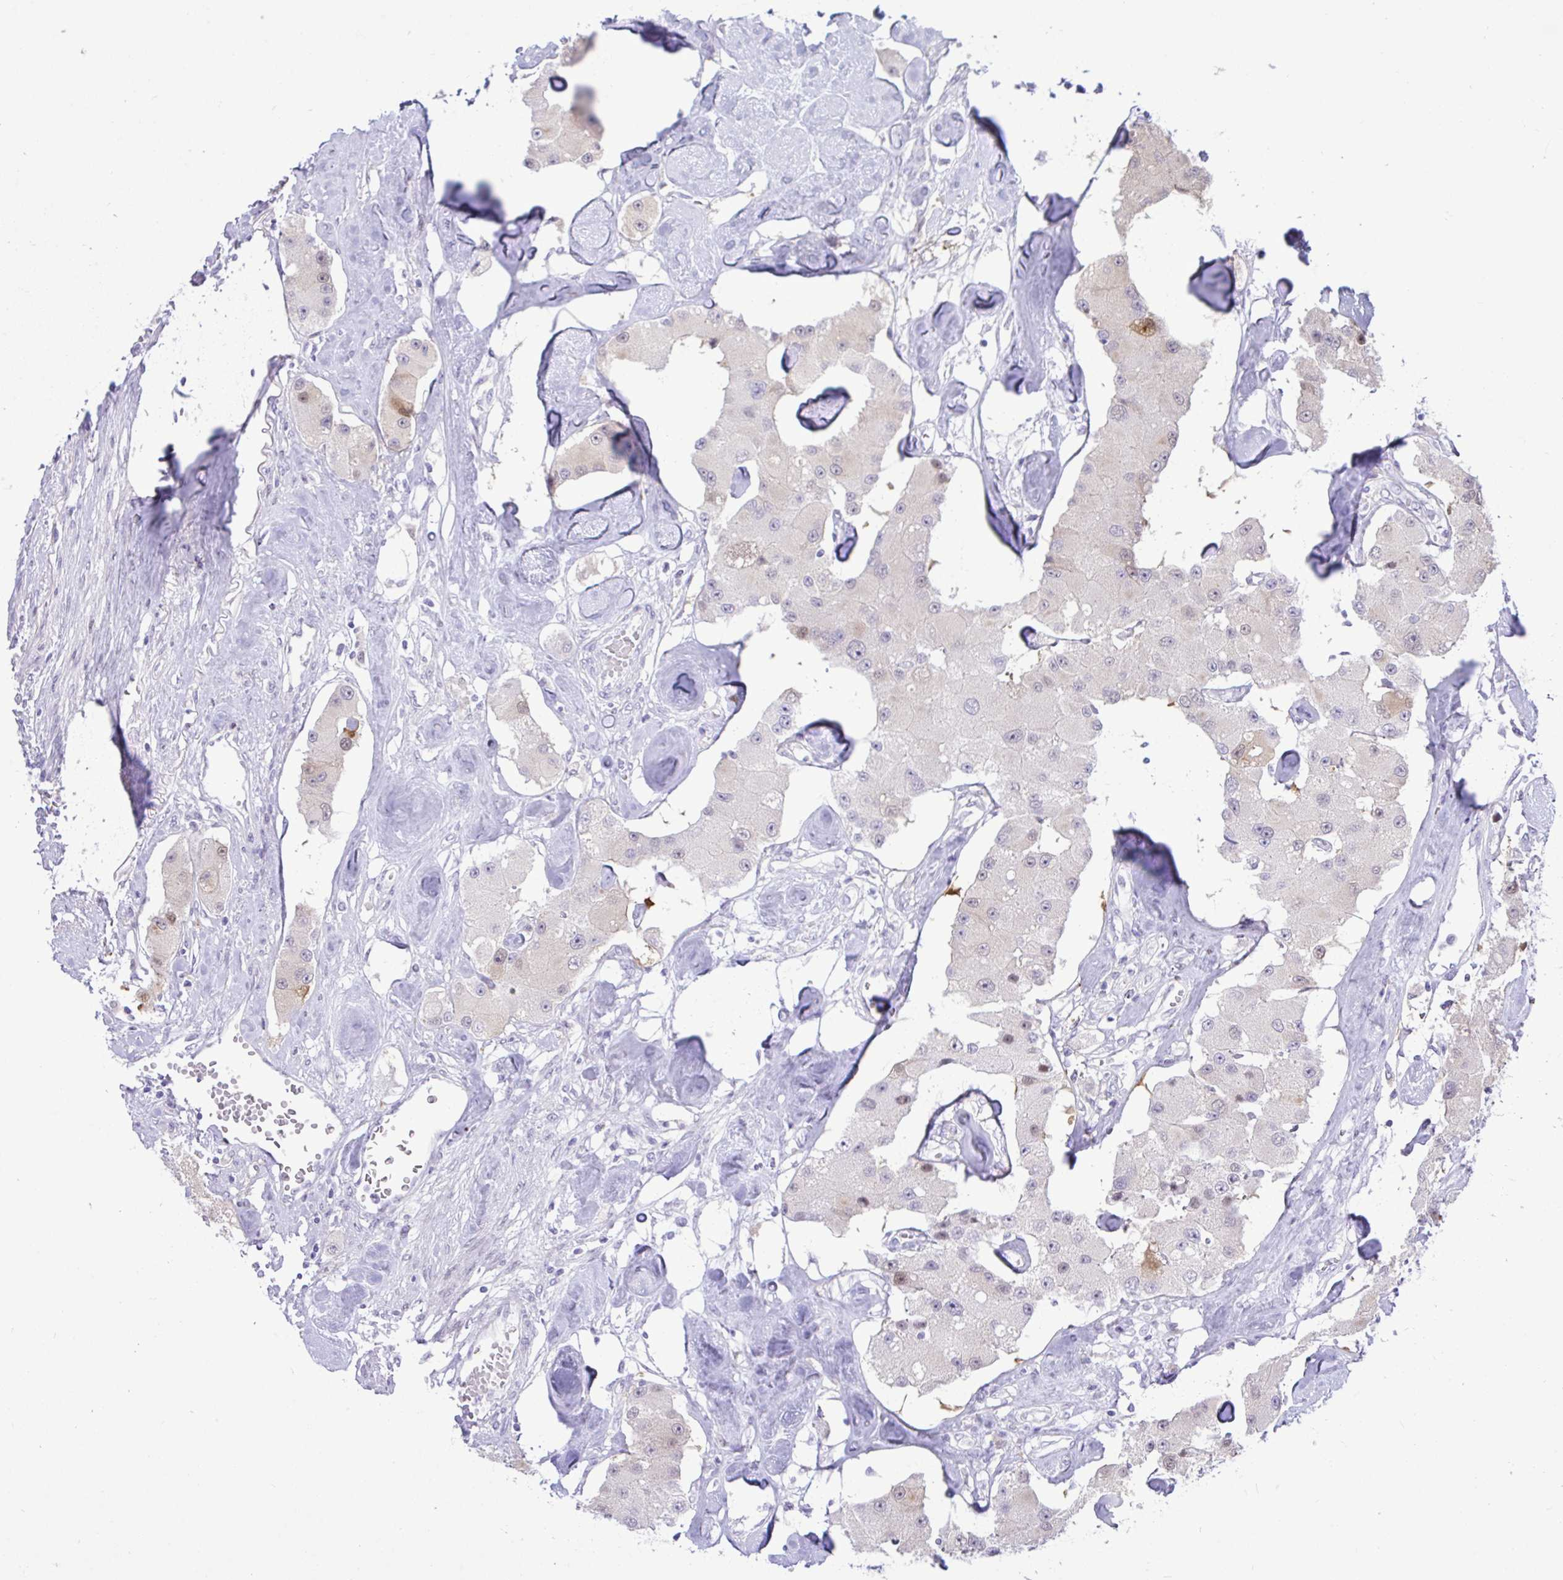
{"staining": {"intensity": "weak", "quantity": "<25%", "location": "nuclear"}, "tissue": "carcinoid", "cell_type": "Tumor cells", "image_type": "cancer", "snomed": [{"axis": "morphology", "description": "Carcinoid, malignant, NOS"}, {"axis": "topography", "description": "Pancreas"}], "caption": "An image of carcinoid stained for a protein displays no brown staining in tumor cells. The staining was performed using DAB (3,3'-diaminobenzidine) to visualize the protein expression in brown, while the nuclei were stained in blue with hematoxylin (Magnification: 20x).", "gene": "ZNF485", "patient": {"sex": "male", "age": 41}}